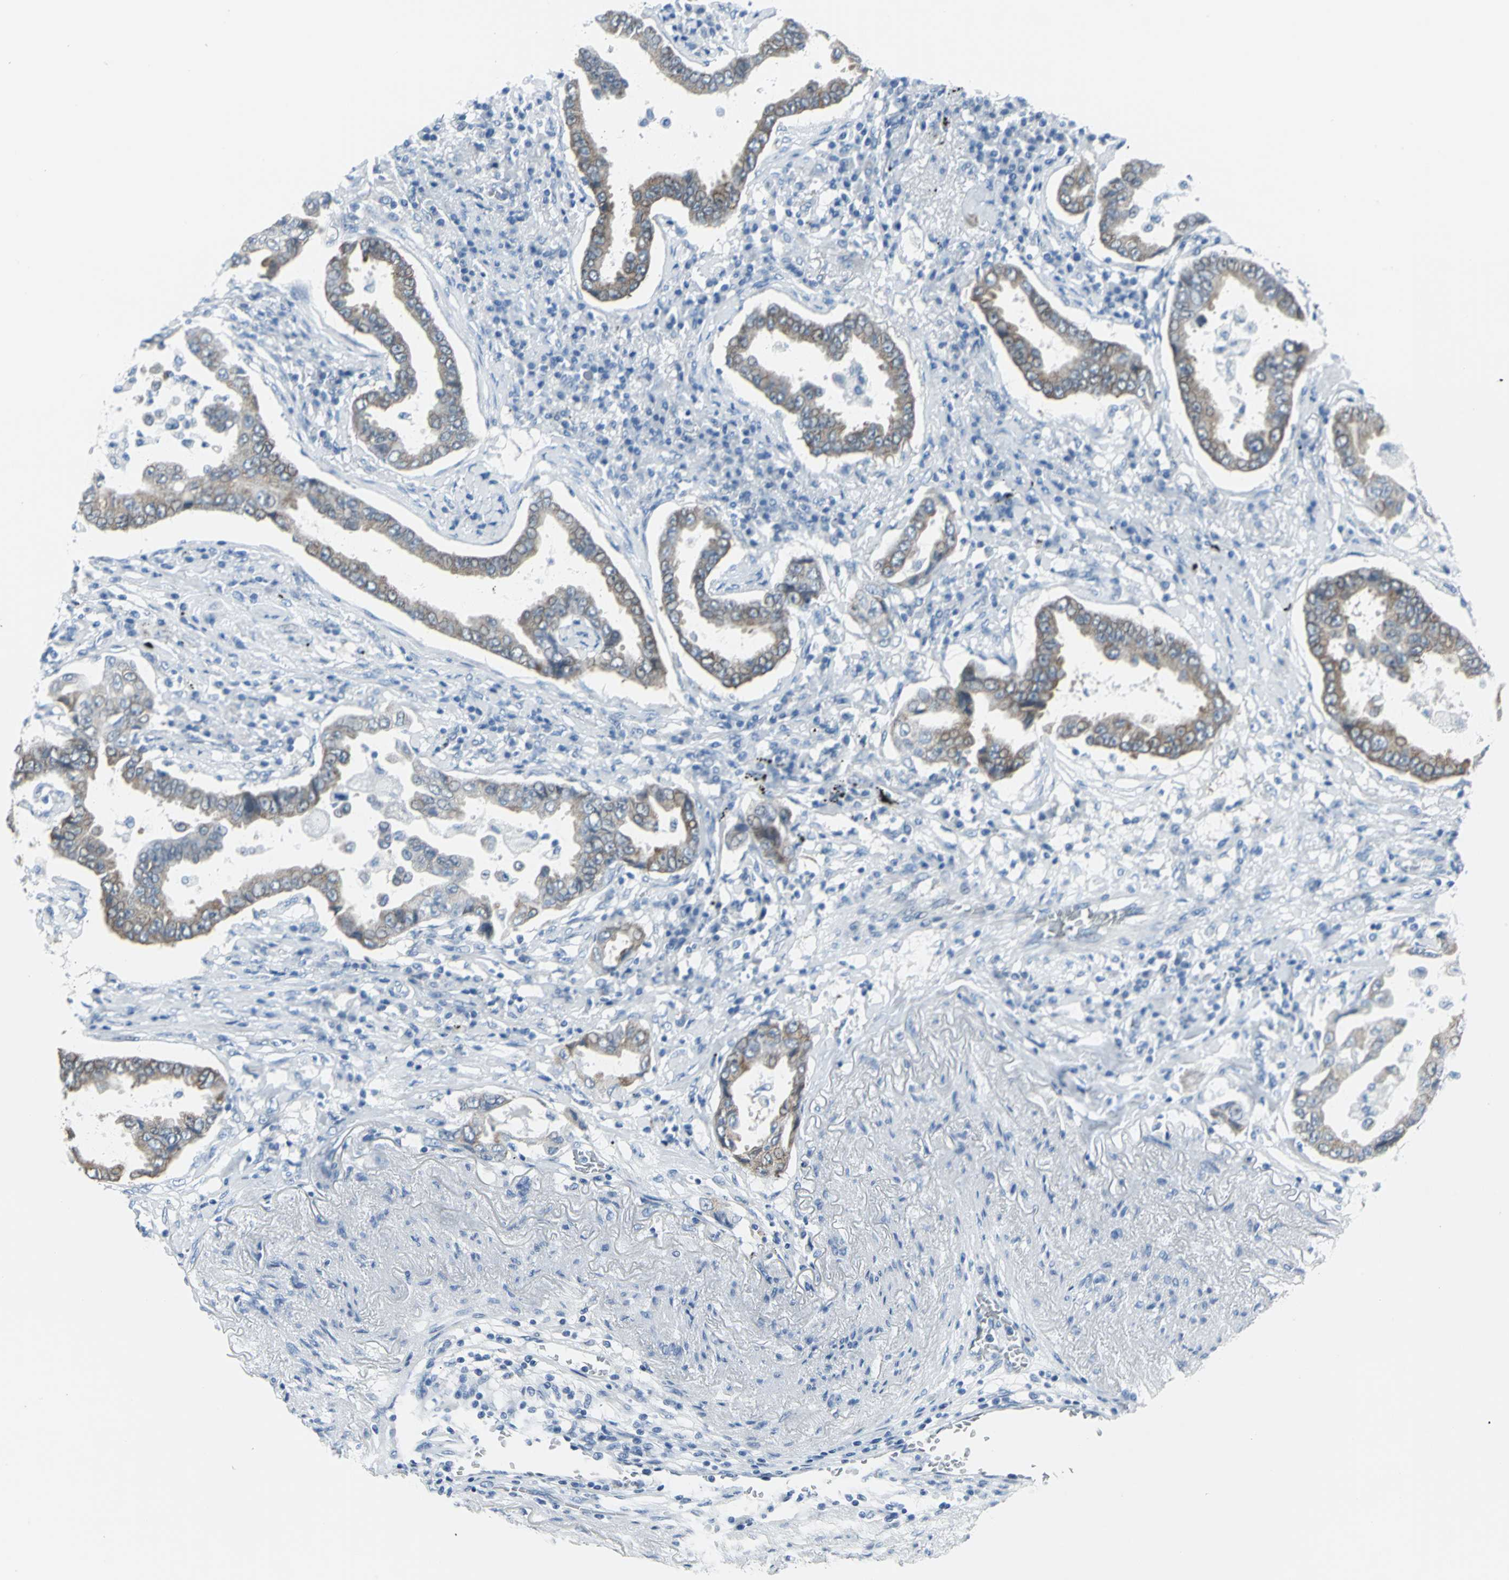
{"staining": {"intensity": "moderate", "quantity": "25%-75%", "location": "cytoplasmic/membranous"}, "tissue": "lung cancer", "cell_type": "Tumor cells", "image_type": "cancer", "snomed": [{"axis": "morphology", "description": "Normal tissue, NOS"}, {"axis": "morphology", "description": "Inflammation, NOS"}, {"axis": "morphology", "description": "Adenocarcinoma, NOS"}, {"axis": "topography", "description": "Lung"}], "caption": "Human lung cancer (adenocarcinoma) stained with a brown dye shows moderate cytoplasmic/membranous positive expression in about 25%-75% of tumor cells.", "gene": "CYB5A", "patient": {"sex": "female", "age": 64}}